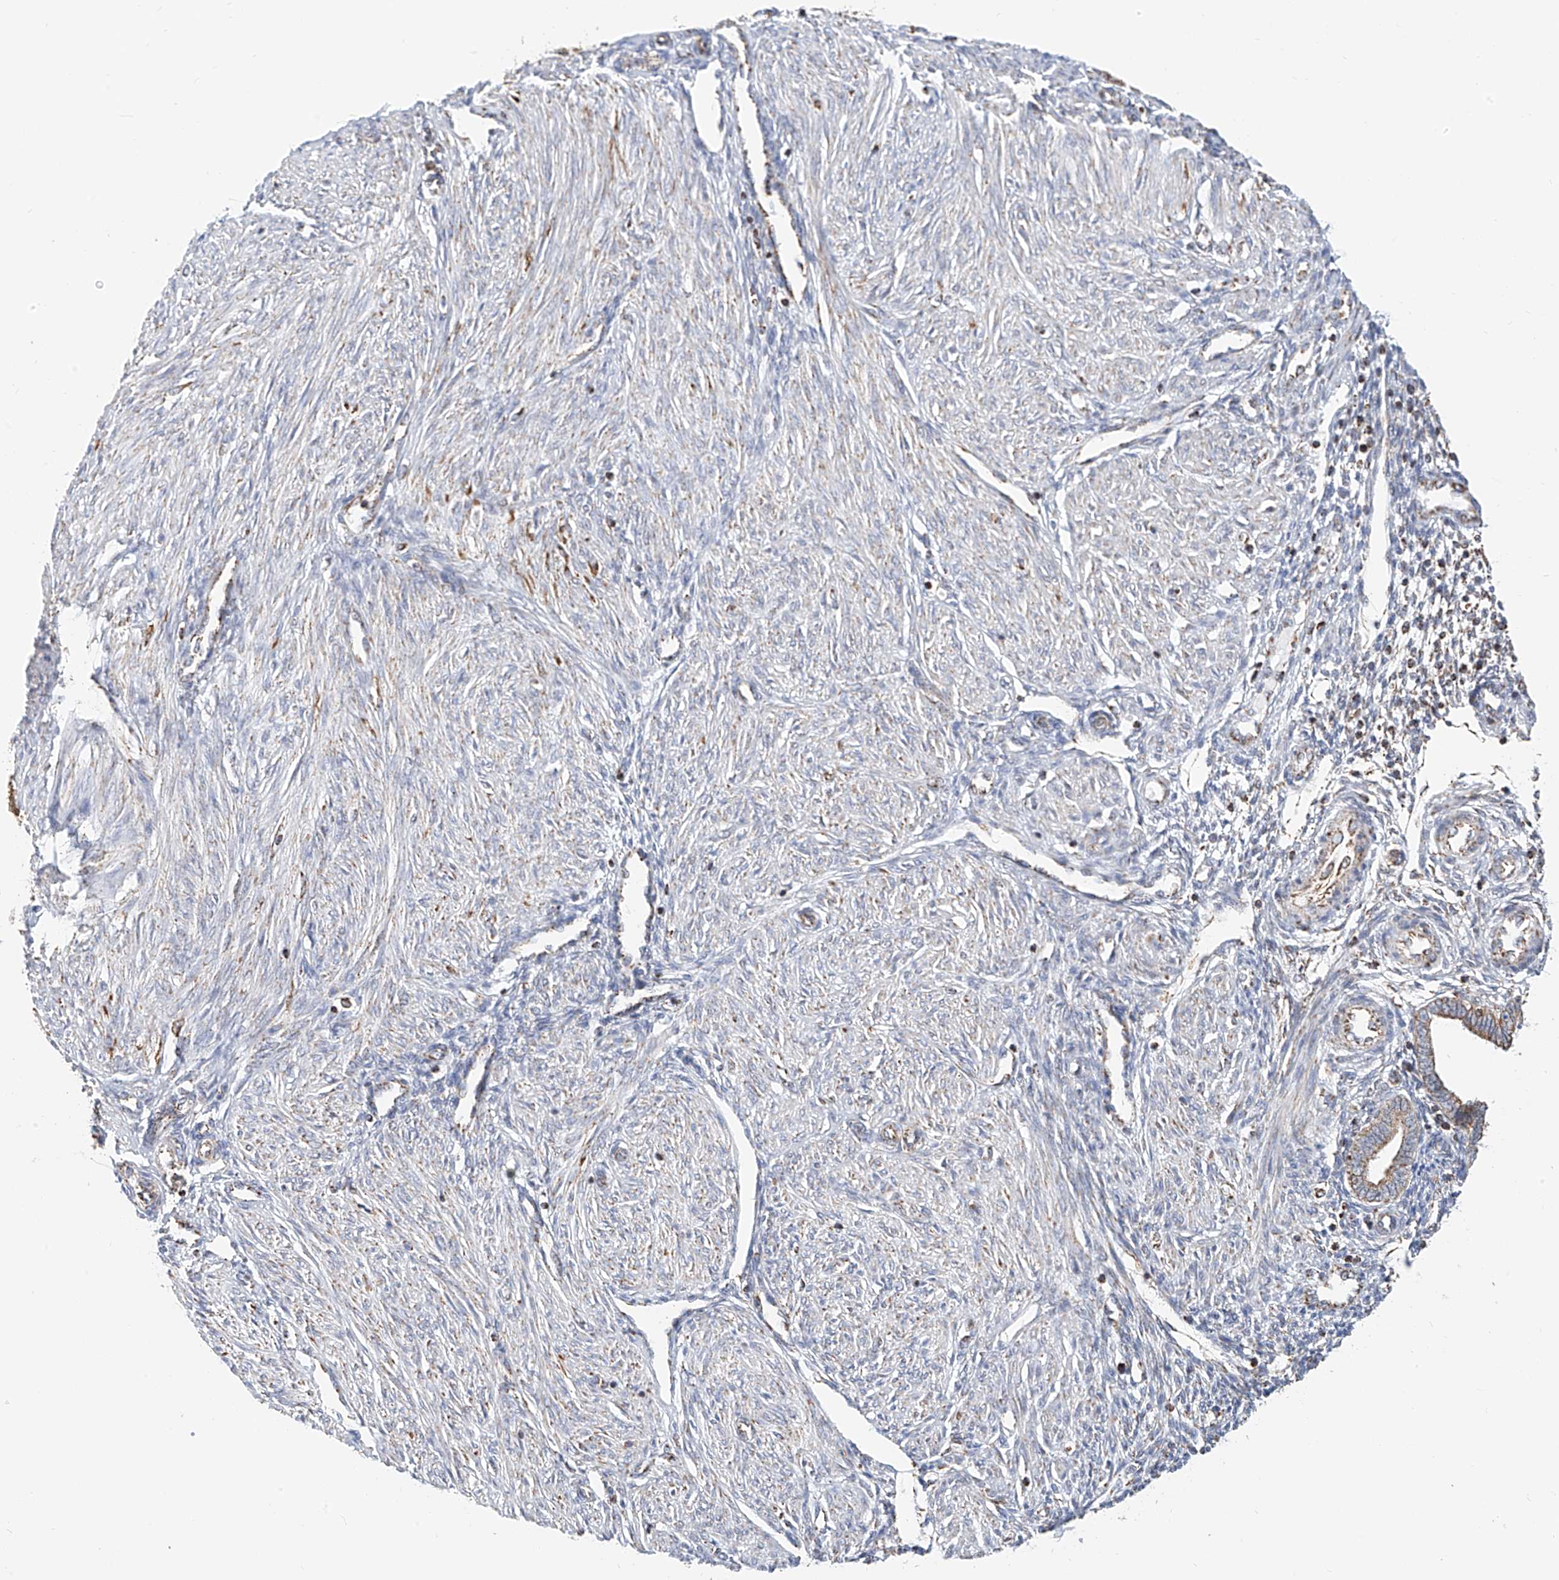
{"staining": {"intensity": "negative", "quantity": "none", "location": "none"}, "tissue": "endometrium", "cell_type": "Cells in endometrial stroma", "image_type": "normal", "snomed": [{"axis": "morphology", "description": "Normal tissue, NOS"}, {"axis": "topography", "description": "Endometrium"}], "caption": "Immunohistochemistry micrograph of normal human endometrium stained for a protein (brown), which reveals no positivity in cells in endometrial stroma.", "gene": "NALCN", "patient": {"sex": "female", "age": 53}}